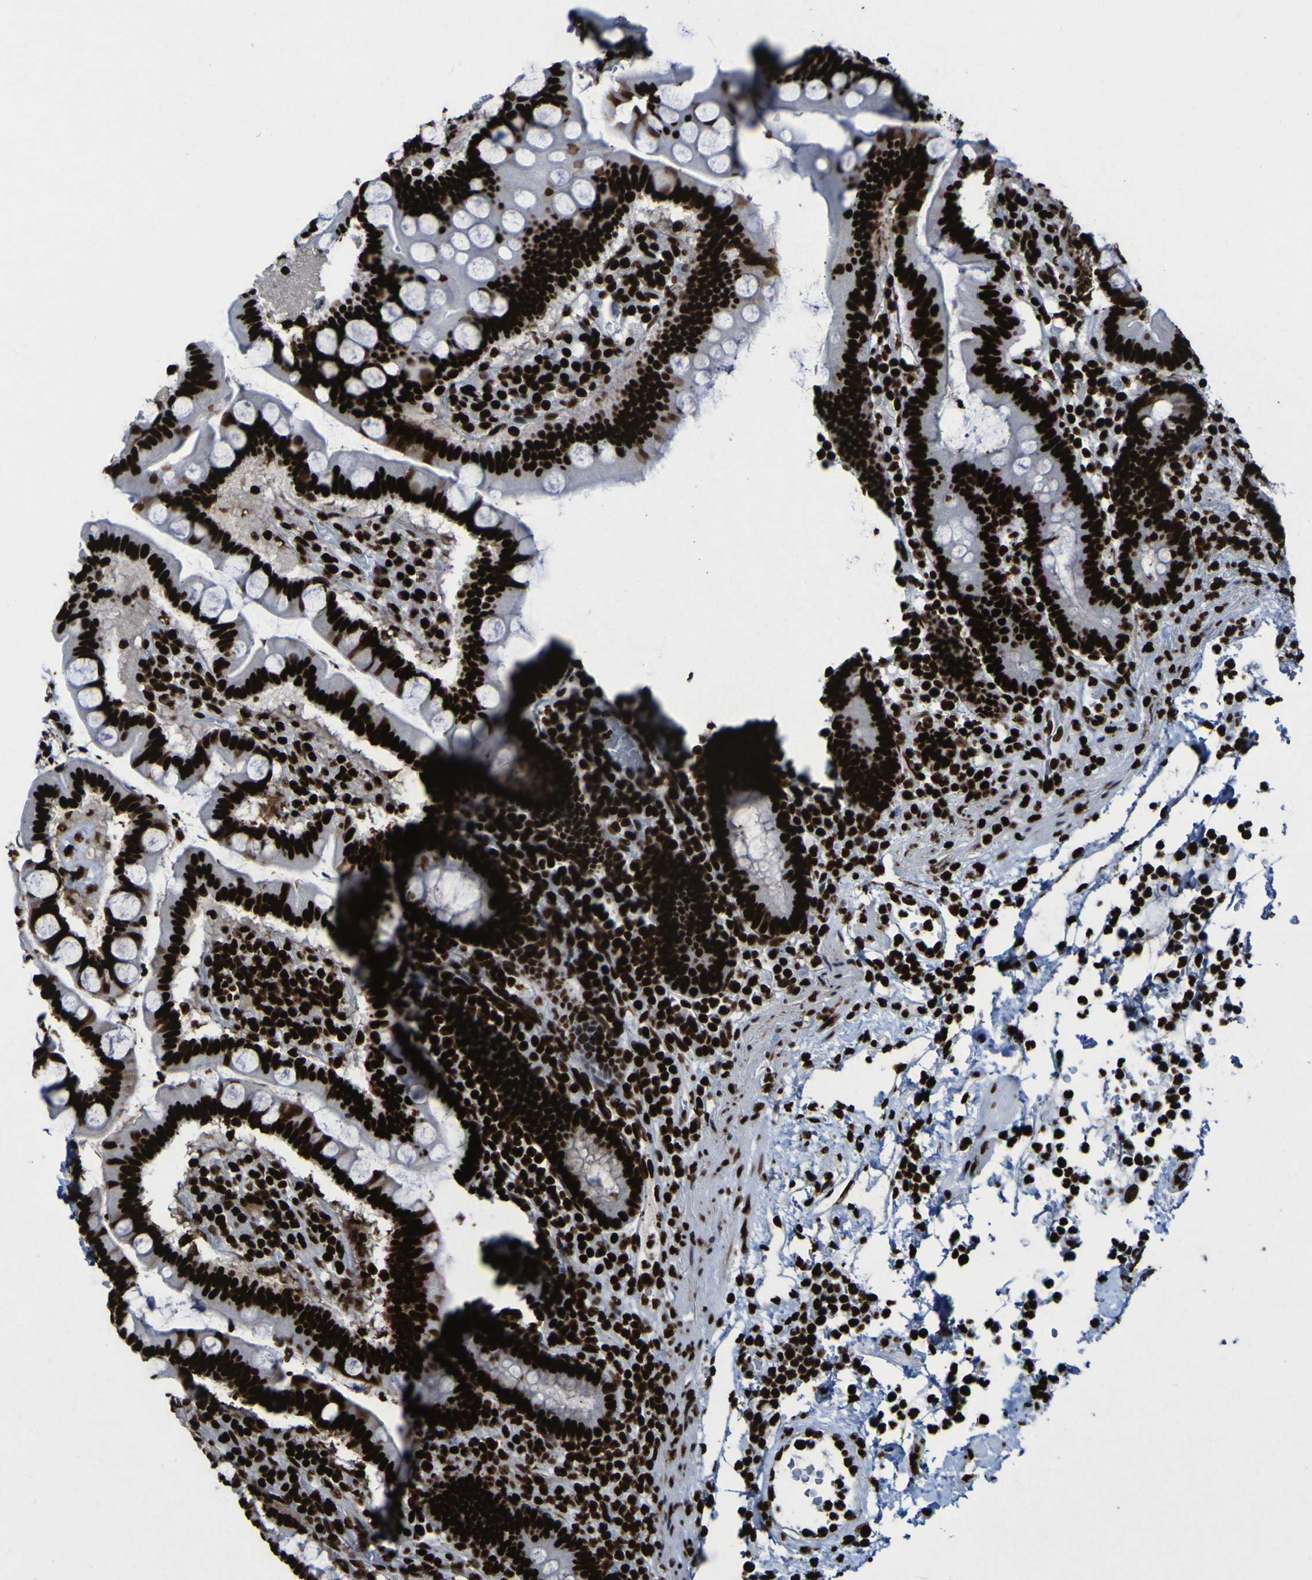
{"staining": {"intensity": "strong", "quantity": ">75%", "location": "nuclear"}, "tissue": "stomach", "cell_type": "Glandular cells", "image_type": "normal", "snomed": [{"axis": "morphology", "description": "Normal tissue, NOS"}, {"axis": "topography", "description": "Stomach, upper"}], "caption": "Stomach stained with a brown dye displays strong nuclear positive staining in about >75% of glandular cells.", "gene": "NPM1", "patient": {"sex": "male", "age": 68}}